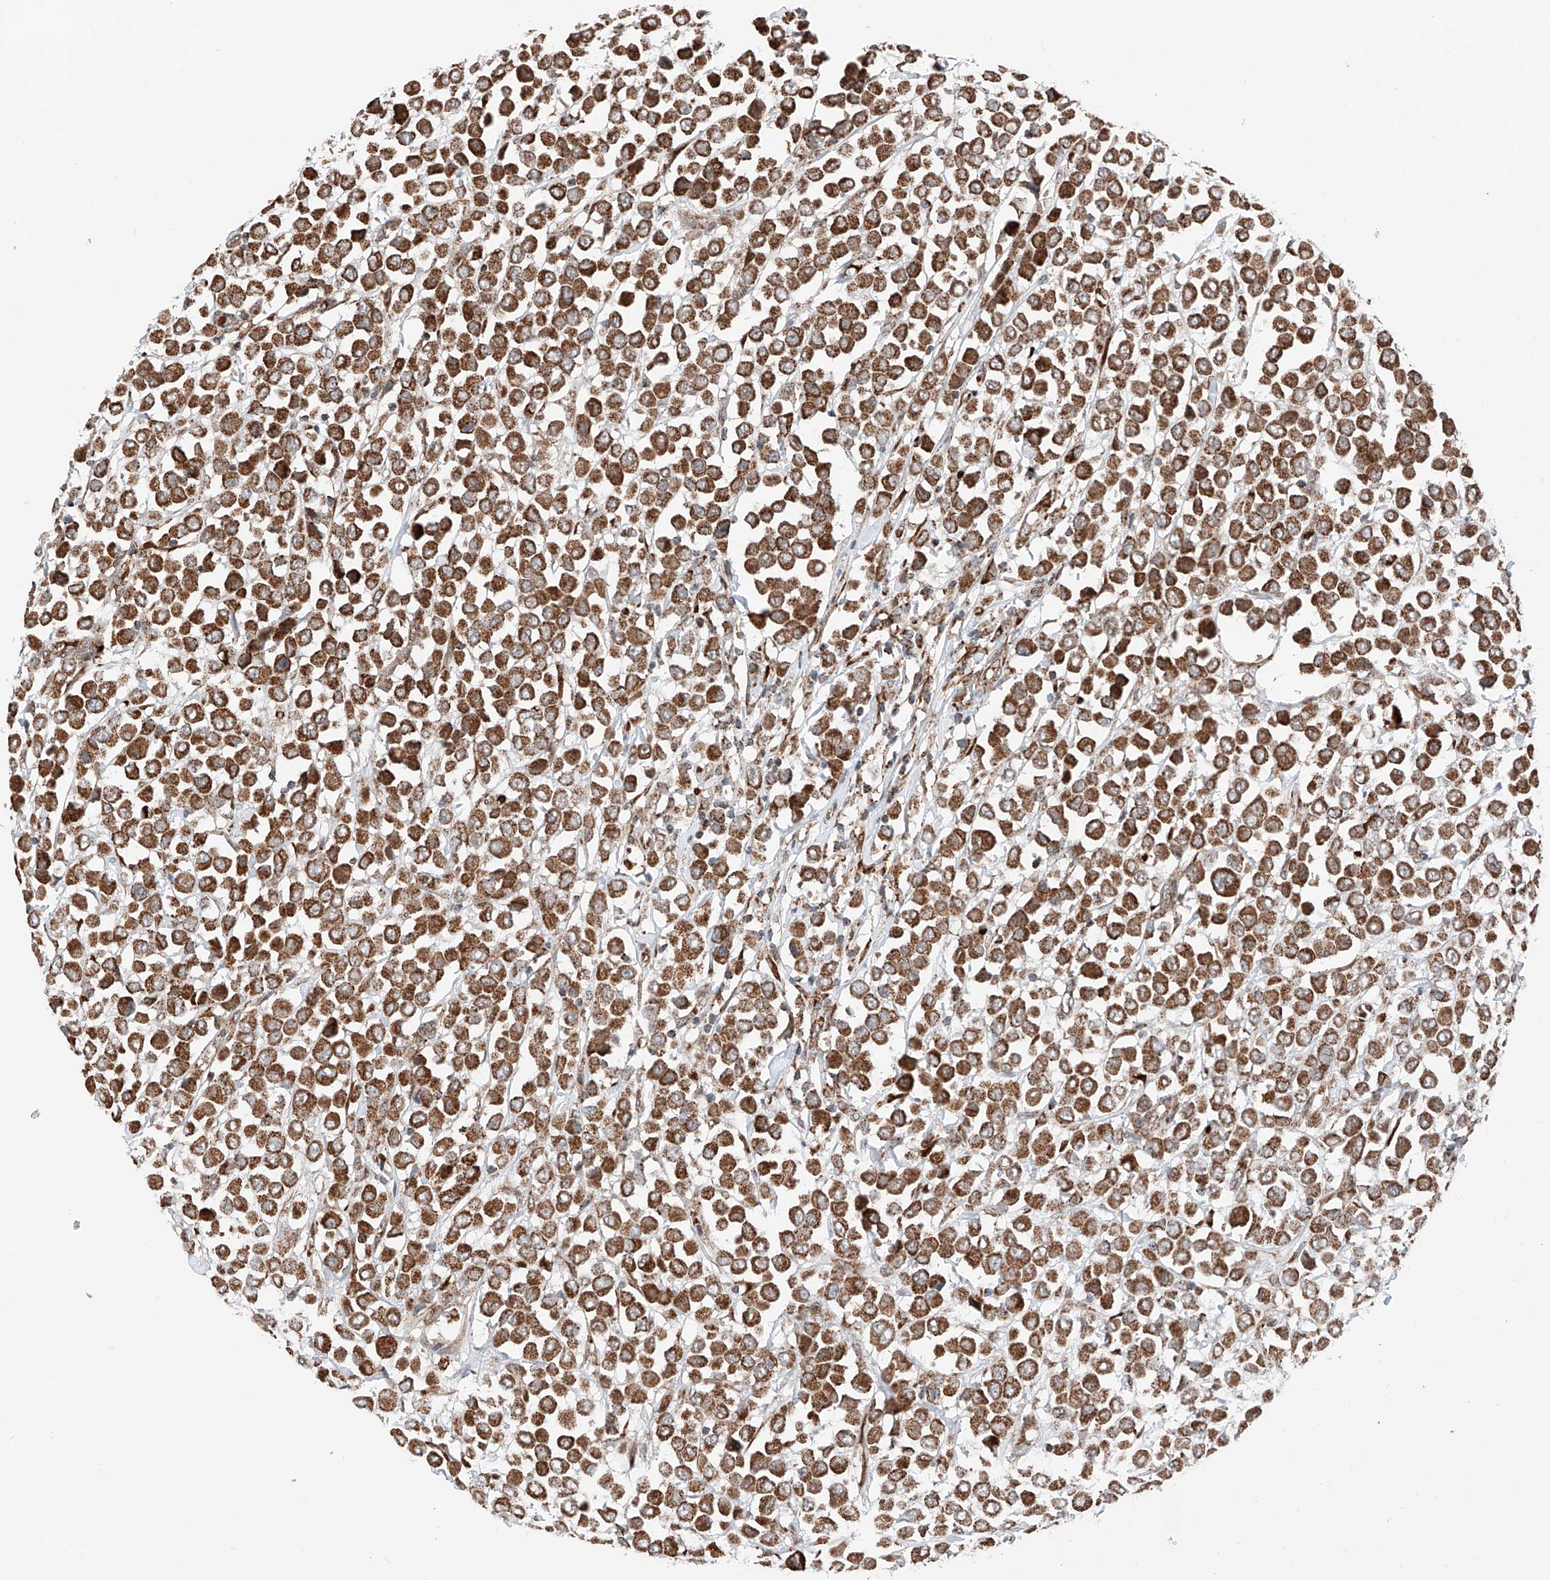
{"staining": {"intensity": "strong", "quantity": ">75%", "location": "cytoplasmic/membranous"}, "tissue": "breast cancer", "cell_type": "Tumor cells", "image_type": "cancer", "snomed": [{"axis": "morphology", "description": "Duct carcinoma"}, {"axis": "topography", "description": "Breast"}], "caption": "Immunohistochemistry of infiltrating ductal carcinoma (breast) displays high levels of strong cytoplasmic/membranous staining in about >75% of tumor cells. Immunohistochemistry (ihc) stains the protein of interest in brown and the nuclei are stained blue.", "gene": "ZSCAN29", "patient": {"sex": "female", "age": 61}}